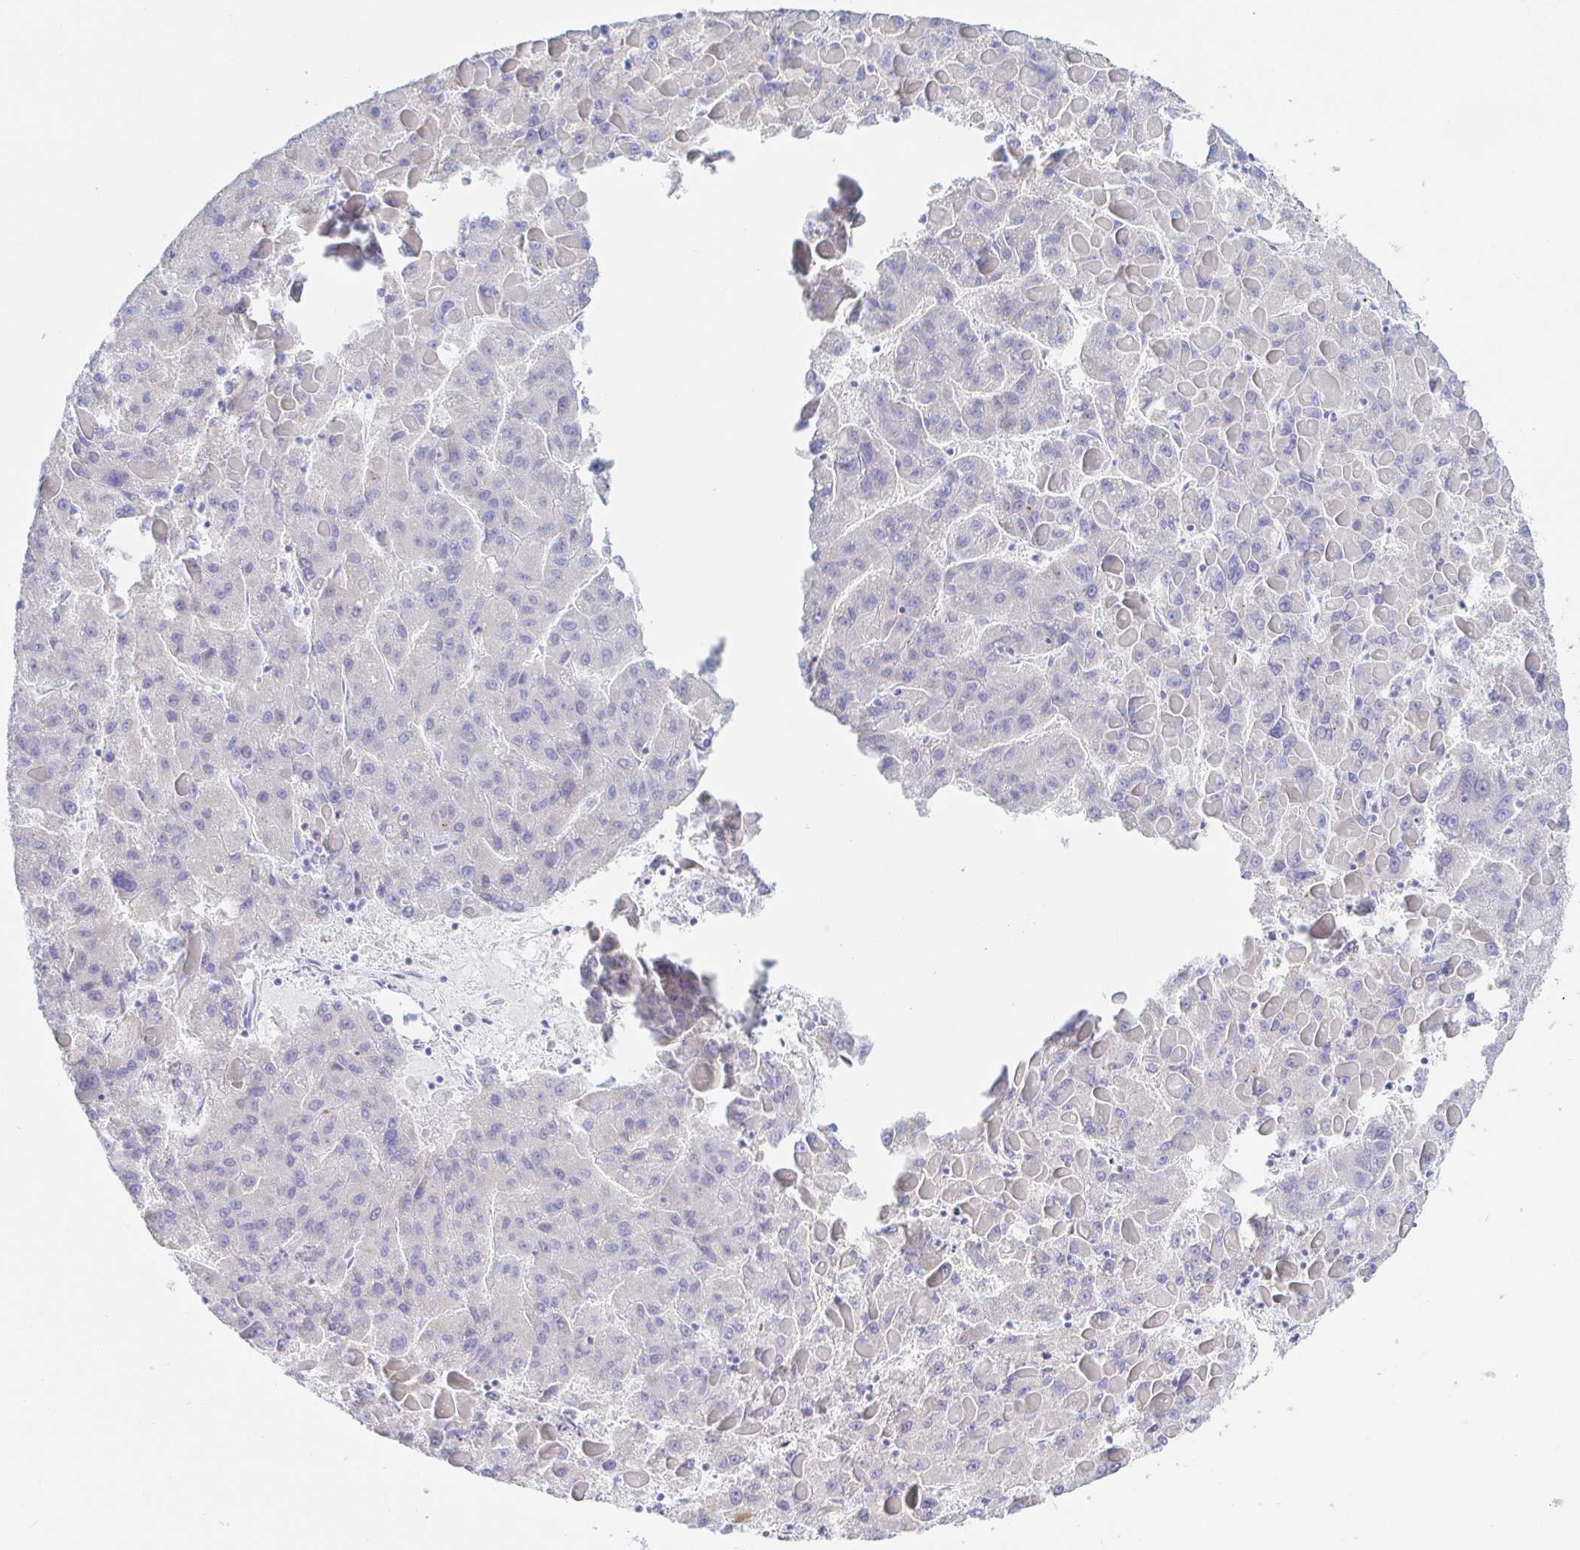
{"staining": {"intensity": "negative", "quantity": "none", "location": "none"}, "tissue": "liver cancer", "cell_type": "Tumor cells", "image_type": "cancer", "snomed": [{"axis": "morphology", "description": "Carcinoma, Hepatocellular, NOS"}, {"axis": "topography", "description": "Liver"}], "caption": "Immunohistochemistry (IHC) photomicrograph of neoplastic tissue: liver cancer (hepatocellular carcinoma) stained with DAB demonstrates no significant protein expression in tumor cells.", "gene": "ARL4D", "patient": {"sex": "female", "age": 82}}